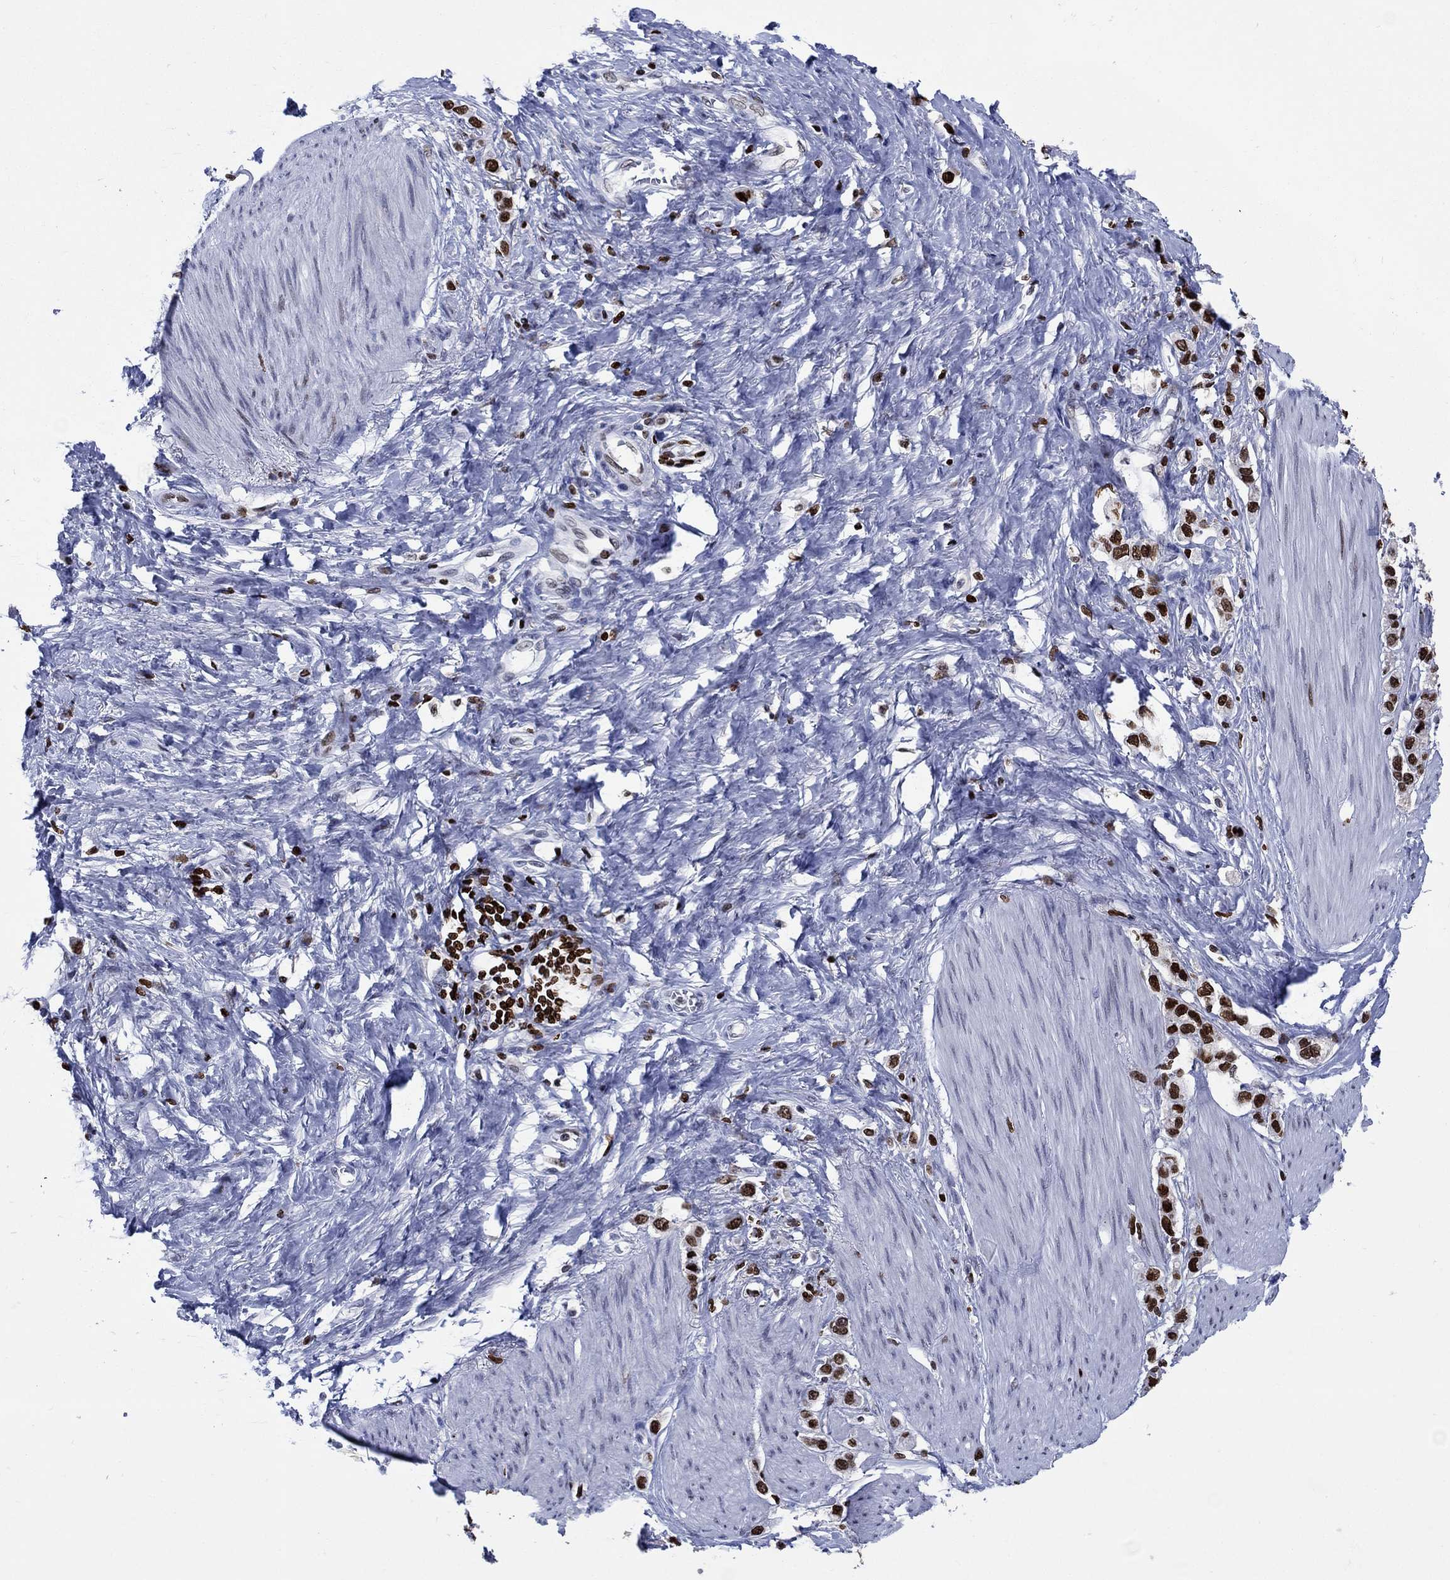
{"staining": {"intensity": "strong", "quantity": ">75%", "location": "nuclear"}, "tissue": "stomach cancer", "cell_type": "Tumor cells", "image_type": "cancer", "snomed": [{"axis": "morphology", "description": "Normal tissue, NOS"}, {"axis": "morphology", "description": "Adenocarcinoma, NOS"}, {"axis": "morphology", "description": "Adenocarcinoma, High grade"}, {"axis": "topography", "description": "Stomach, upper"}, {"axis": "topography", "description": "Stomach"}], "caption": "Tumor cells reveal strong nuclear expression in about >75% of cells in stomach high-grade adenocarcinoma.", "gene": "HMGA1", "patient": {"sex": "female", "age": 65}}